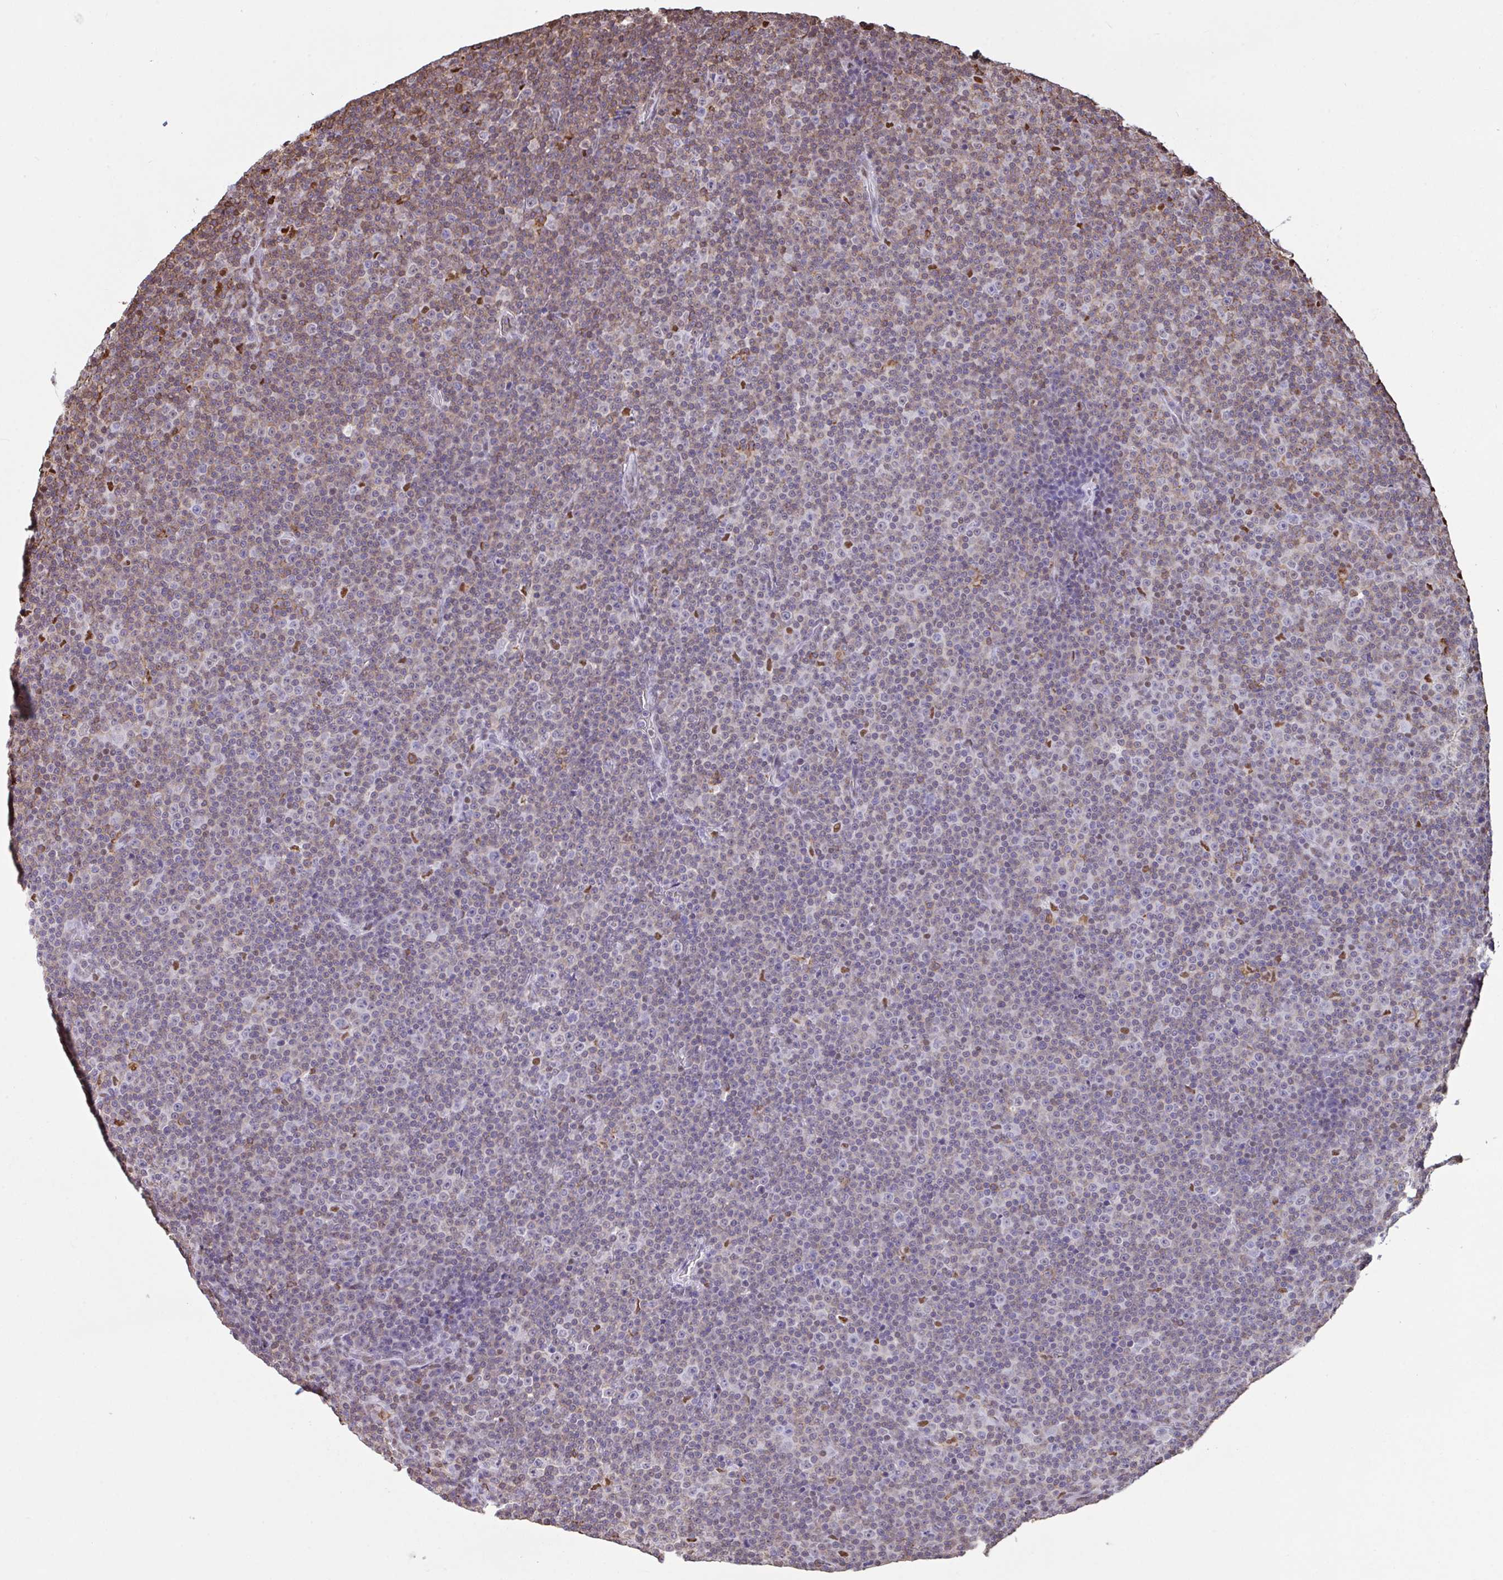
{"staining": {"intensity": "weak", "quantity": "<25%", "location": "cytoplasmic/membranous"}, "tissue": "lymphoma", "cell_type": "Tumor cells", "image_type": "cancer", "snomed": [{"axis": "morphology", "description": "Malignant lymphoma, non-Hodgkin's type, Low grade"}, {"axis": "topography", "description": "Lymph node"}], "caption": "Tumor cells show no significant positivity in lymphoma.", "gene": "BTBD10", "patient": {"sex": "female", "age": 67}}